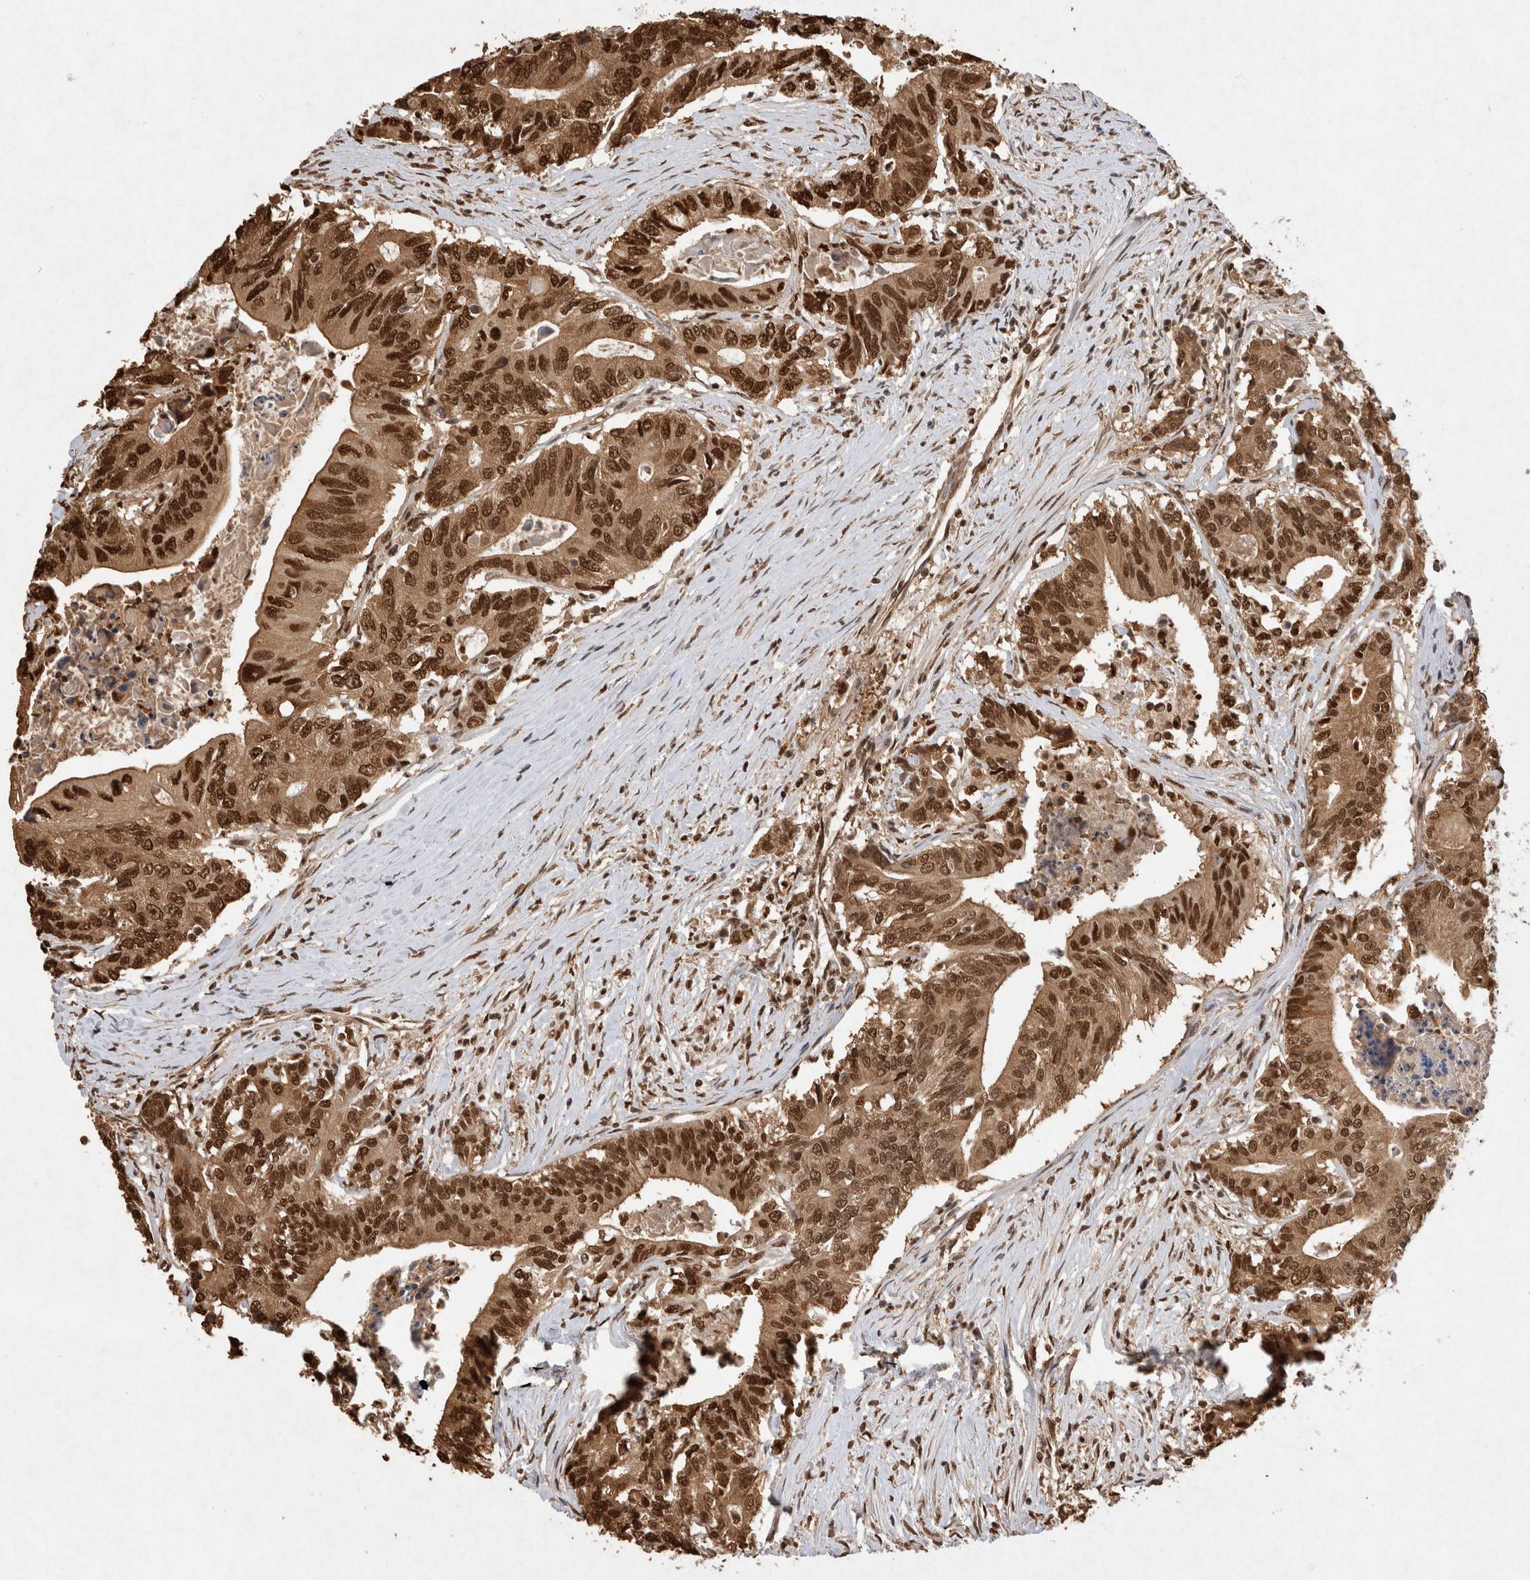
{"staining": {"intensity": "strong", "quantity": ">75%", "location": "cytoplasmic/membranous,nuclear"}, "tissue": "colorectal cancer", "cell_type": "Tumor cells", "image_type": "cancer", "snomed": [{"axis": "morphology", "description": "Adenocarcinoma, NOS"}, {"axis": "topography", "description": "Colon"}], "caption": "Immunohistochemical staining of human colorectal adenocarcinoma displays strong cytoplasmic/membranous and nuclear protein staining in approximately >75% of tumor cells.", "gene": "HDGF", "patient": {"sex": "female", "age": 77}}